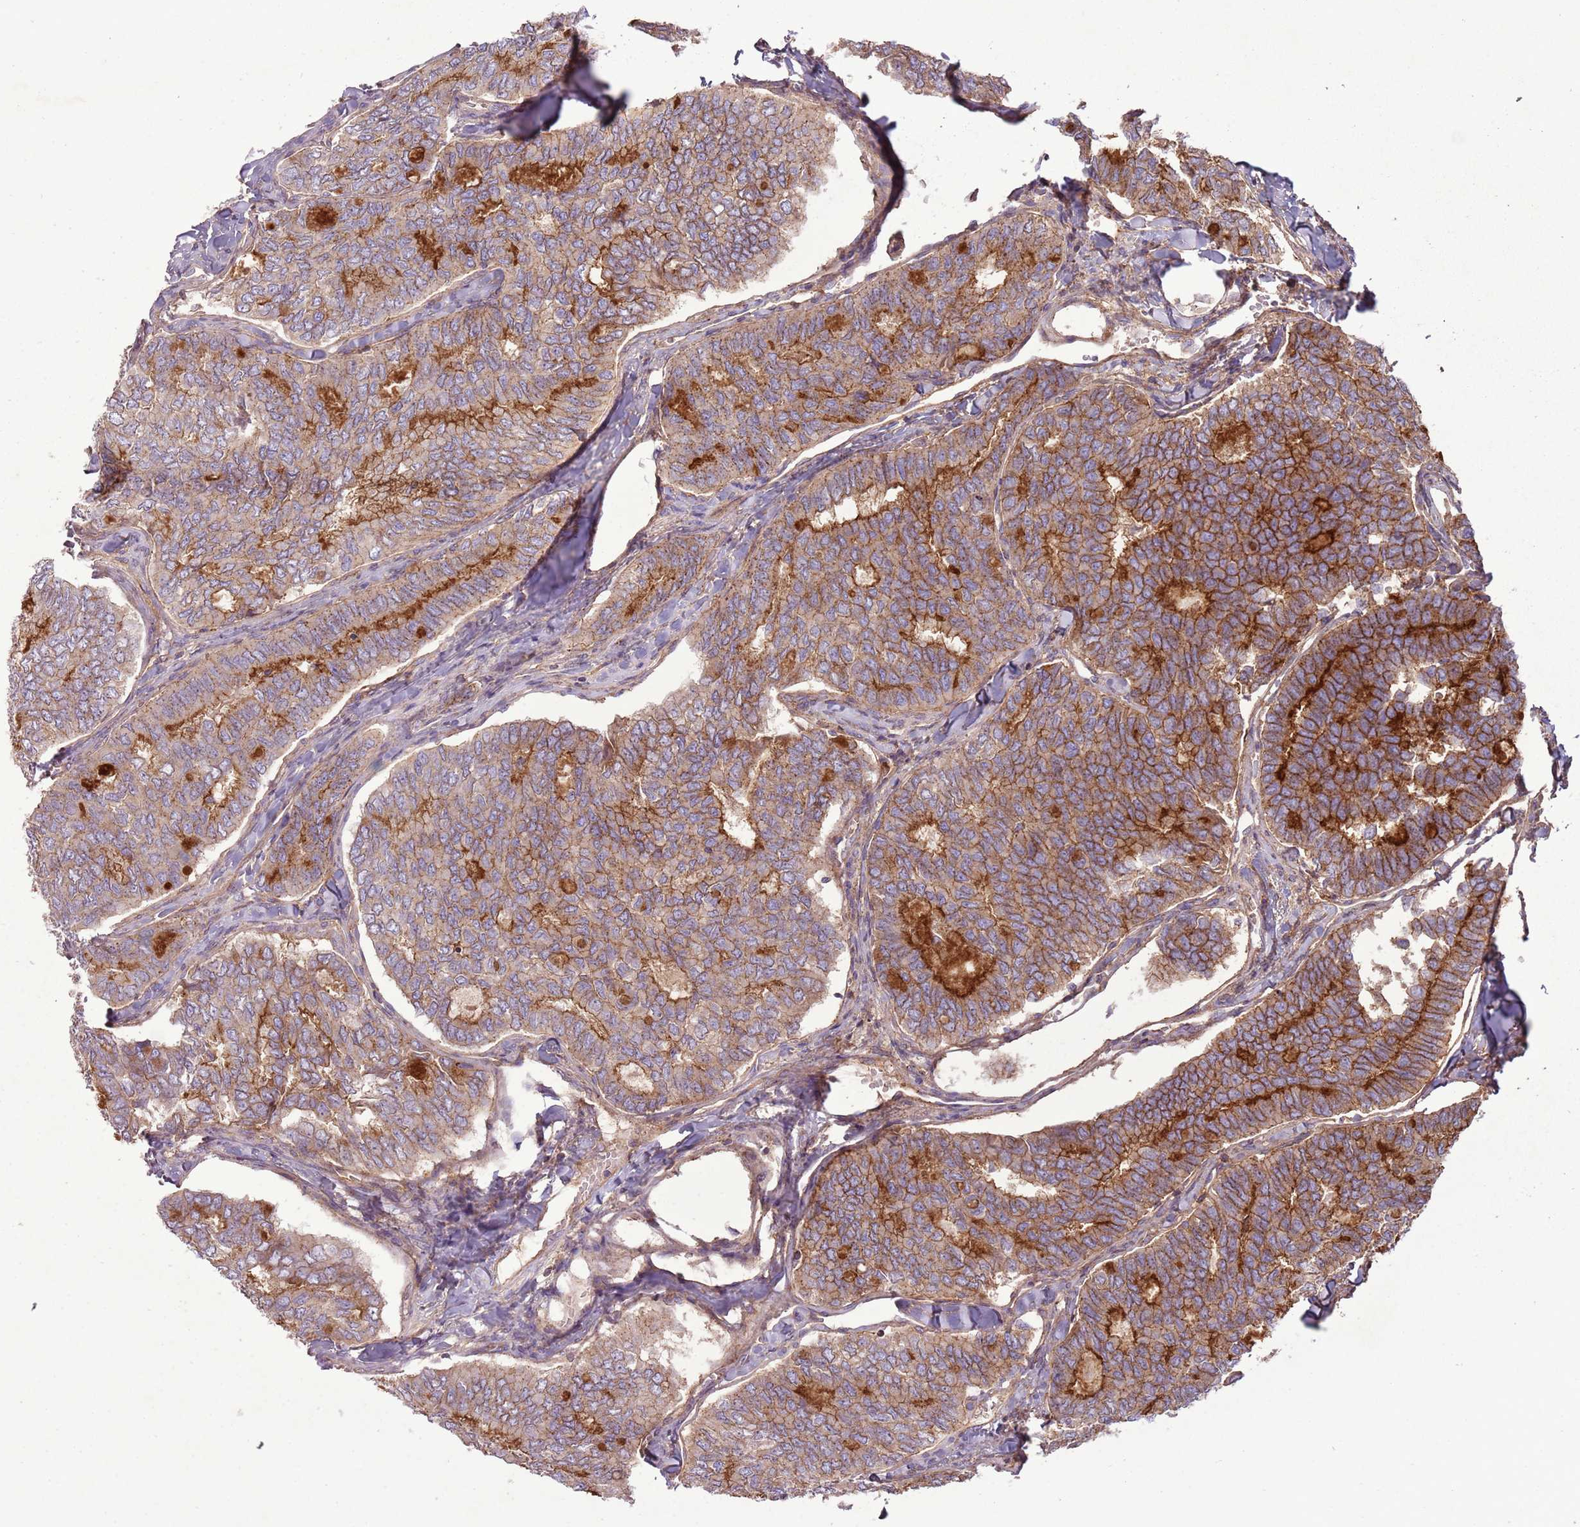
{"staining": {"intensity": "moderate", "quantity": ">75%", "location": "cytoplasmic/membranous"}, "tissue": "thyroid cancer", "cell_type": "Tumor cells", "image_type": "cancer", "snomed": [{"axis": "morphology", "description": "Papillary adenocarcinoma, NOS"}, {"axis": "topography", "description": "Thyroid gland"}], "caption": "A medium amount of moderate cytoplasmic/membranous expression is present in about >75% of tumor cells in papillary adenocarcinoma (thyroid) tissue.", "gene": "ANKRD24", "patient": {"sex": "female", "age": 35}}